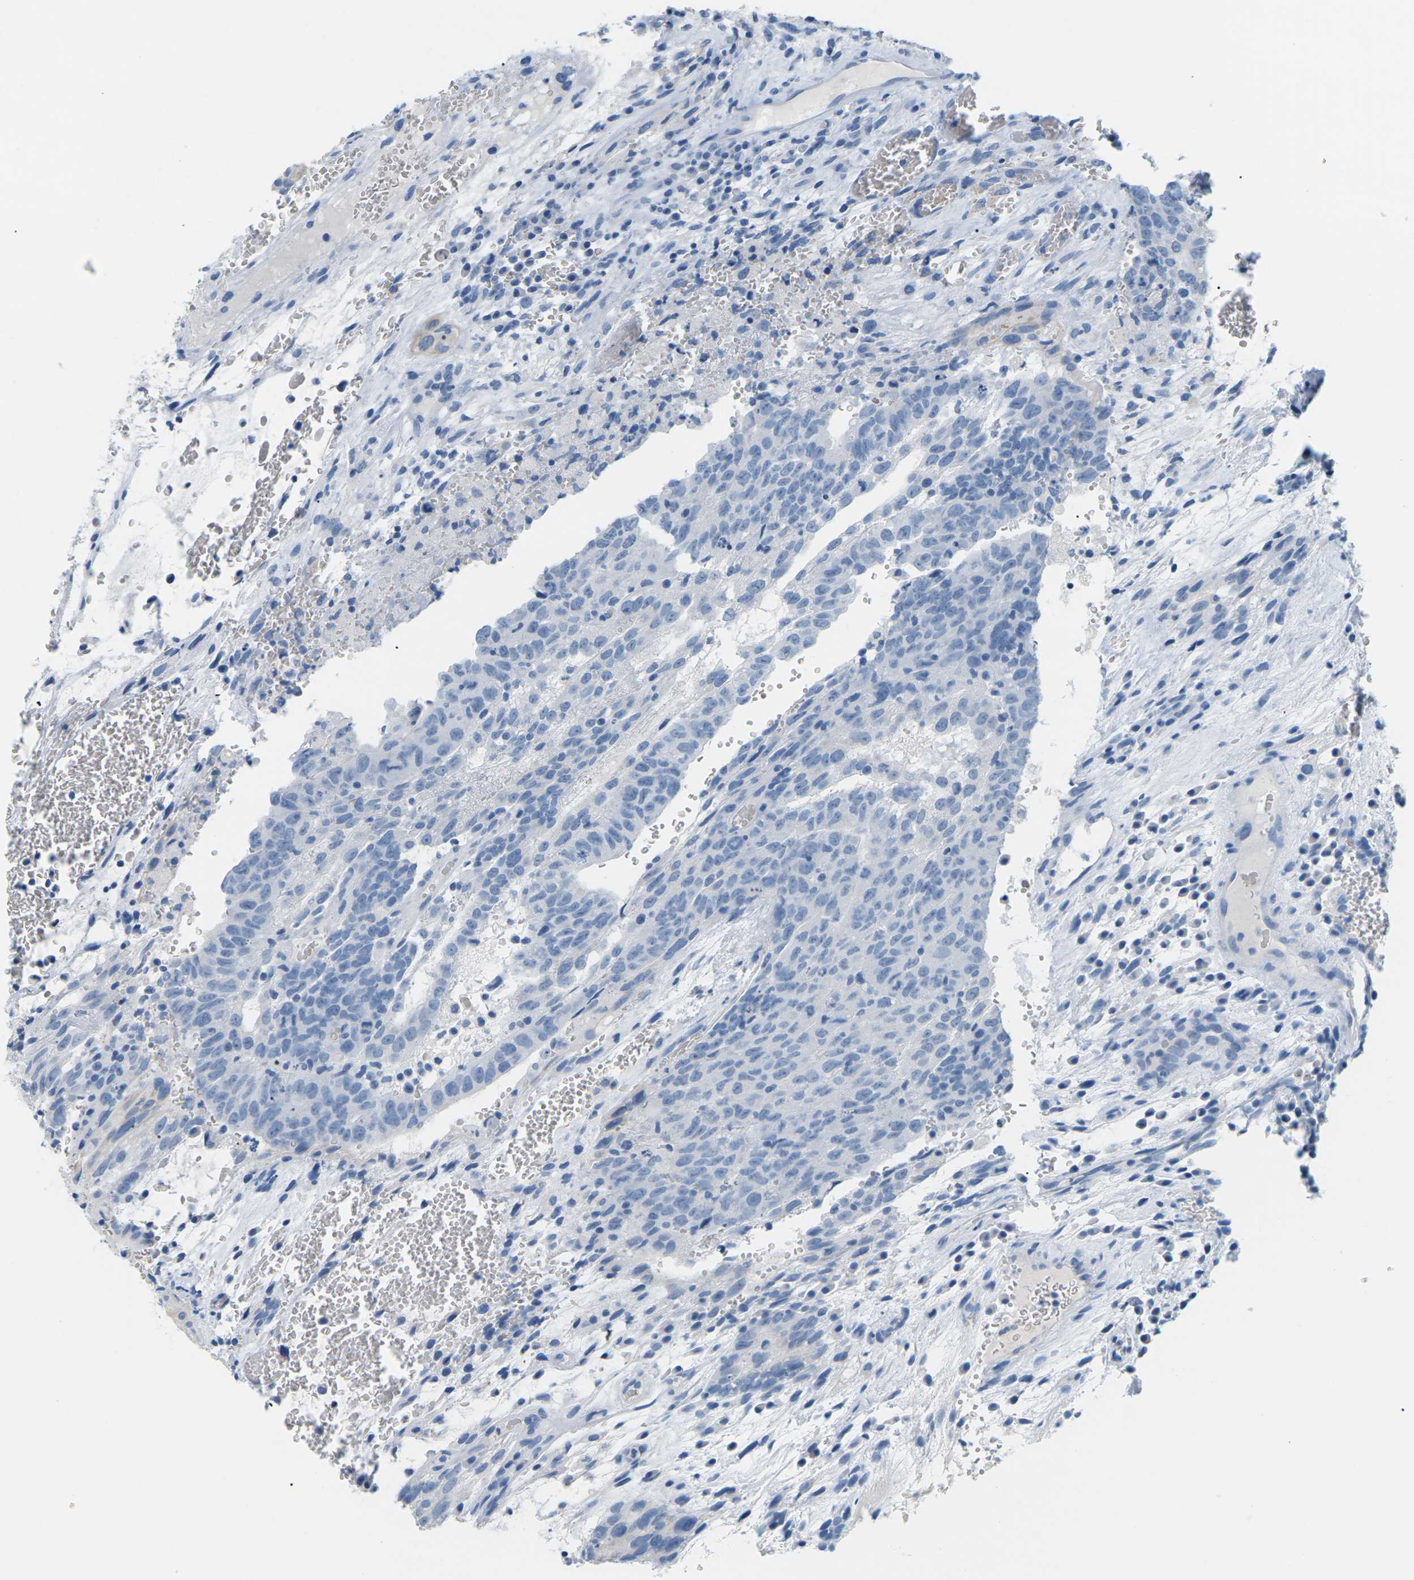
{"staining": {"intensity": "negative", "quantity": "none", "location": "none"}, "tissue": "testis cancer", "cell_type": "Tumor cells", "image_type": "cancer", "snomed": [{"axis": "morphology", "description": "Seminoma, NOS"}, {"axis": "morphology", "description": "Carcinoma, Embryonal, NOS"}, {"axis": "topography", "description": "Testis"}], "caption": "Immunohistochemical staining of testis cancer (embryonal carcinoma) reveals no significant expression in tumor cells.", "gene": "SLC12A1", "patient": {"sex": "male", "age": 52}}